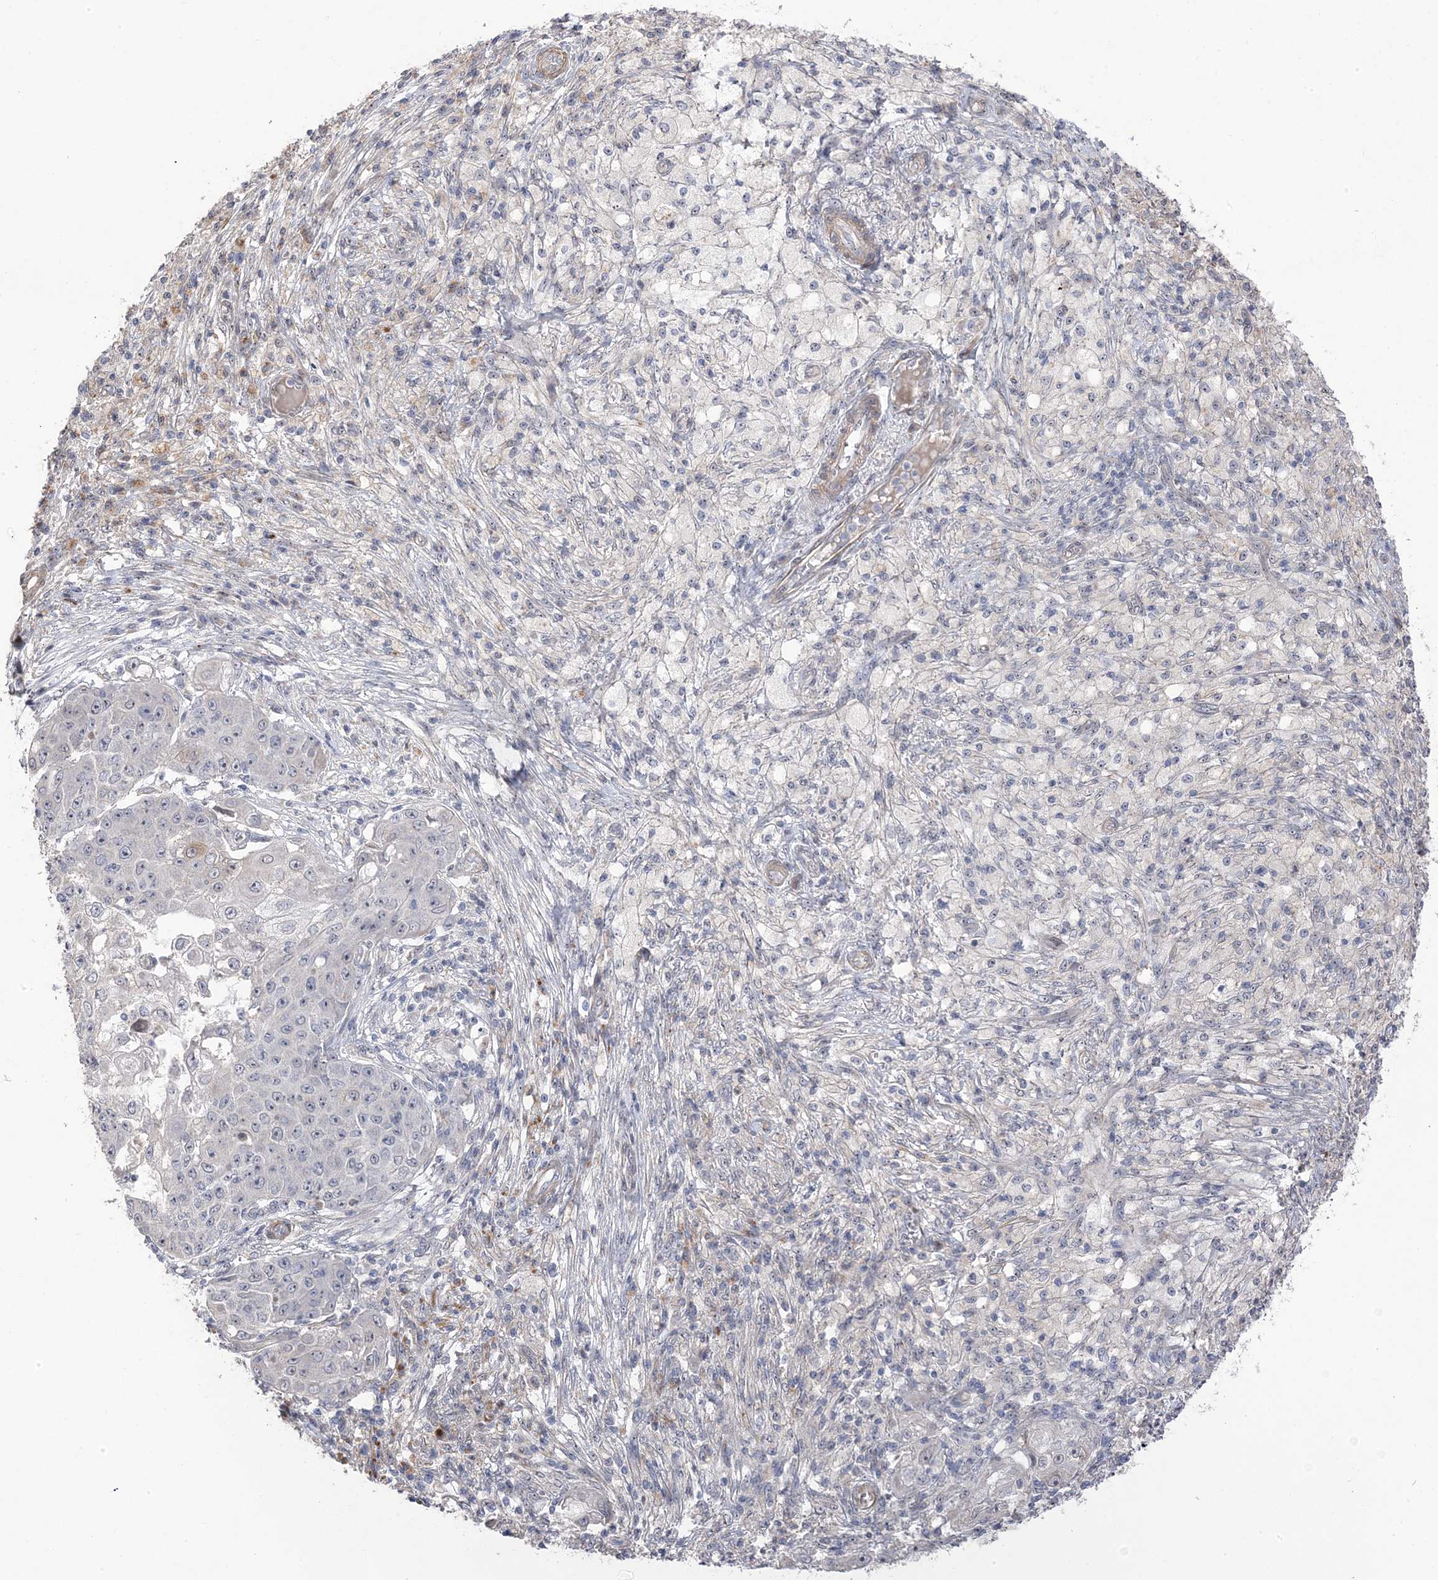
{"staining": {"intensity": "negative", "quantity": "none", "location": "none"}, "tissue": "ovarian cancer", "cell_type": "Tumor cells", "image_type": "cancer", "snomed": [{"axis": "morphology", "description": "Carcinoma, endometroid"}, {"axis": "topography", "description": "Ovary"}], "caption": "The photomicrograph reveals no staining of tumor cells in endometroid carcinoma (ovarian).", "gene": "GTPBP6", "patient": {"sex": "female", "age": 42}}